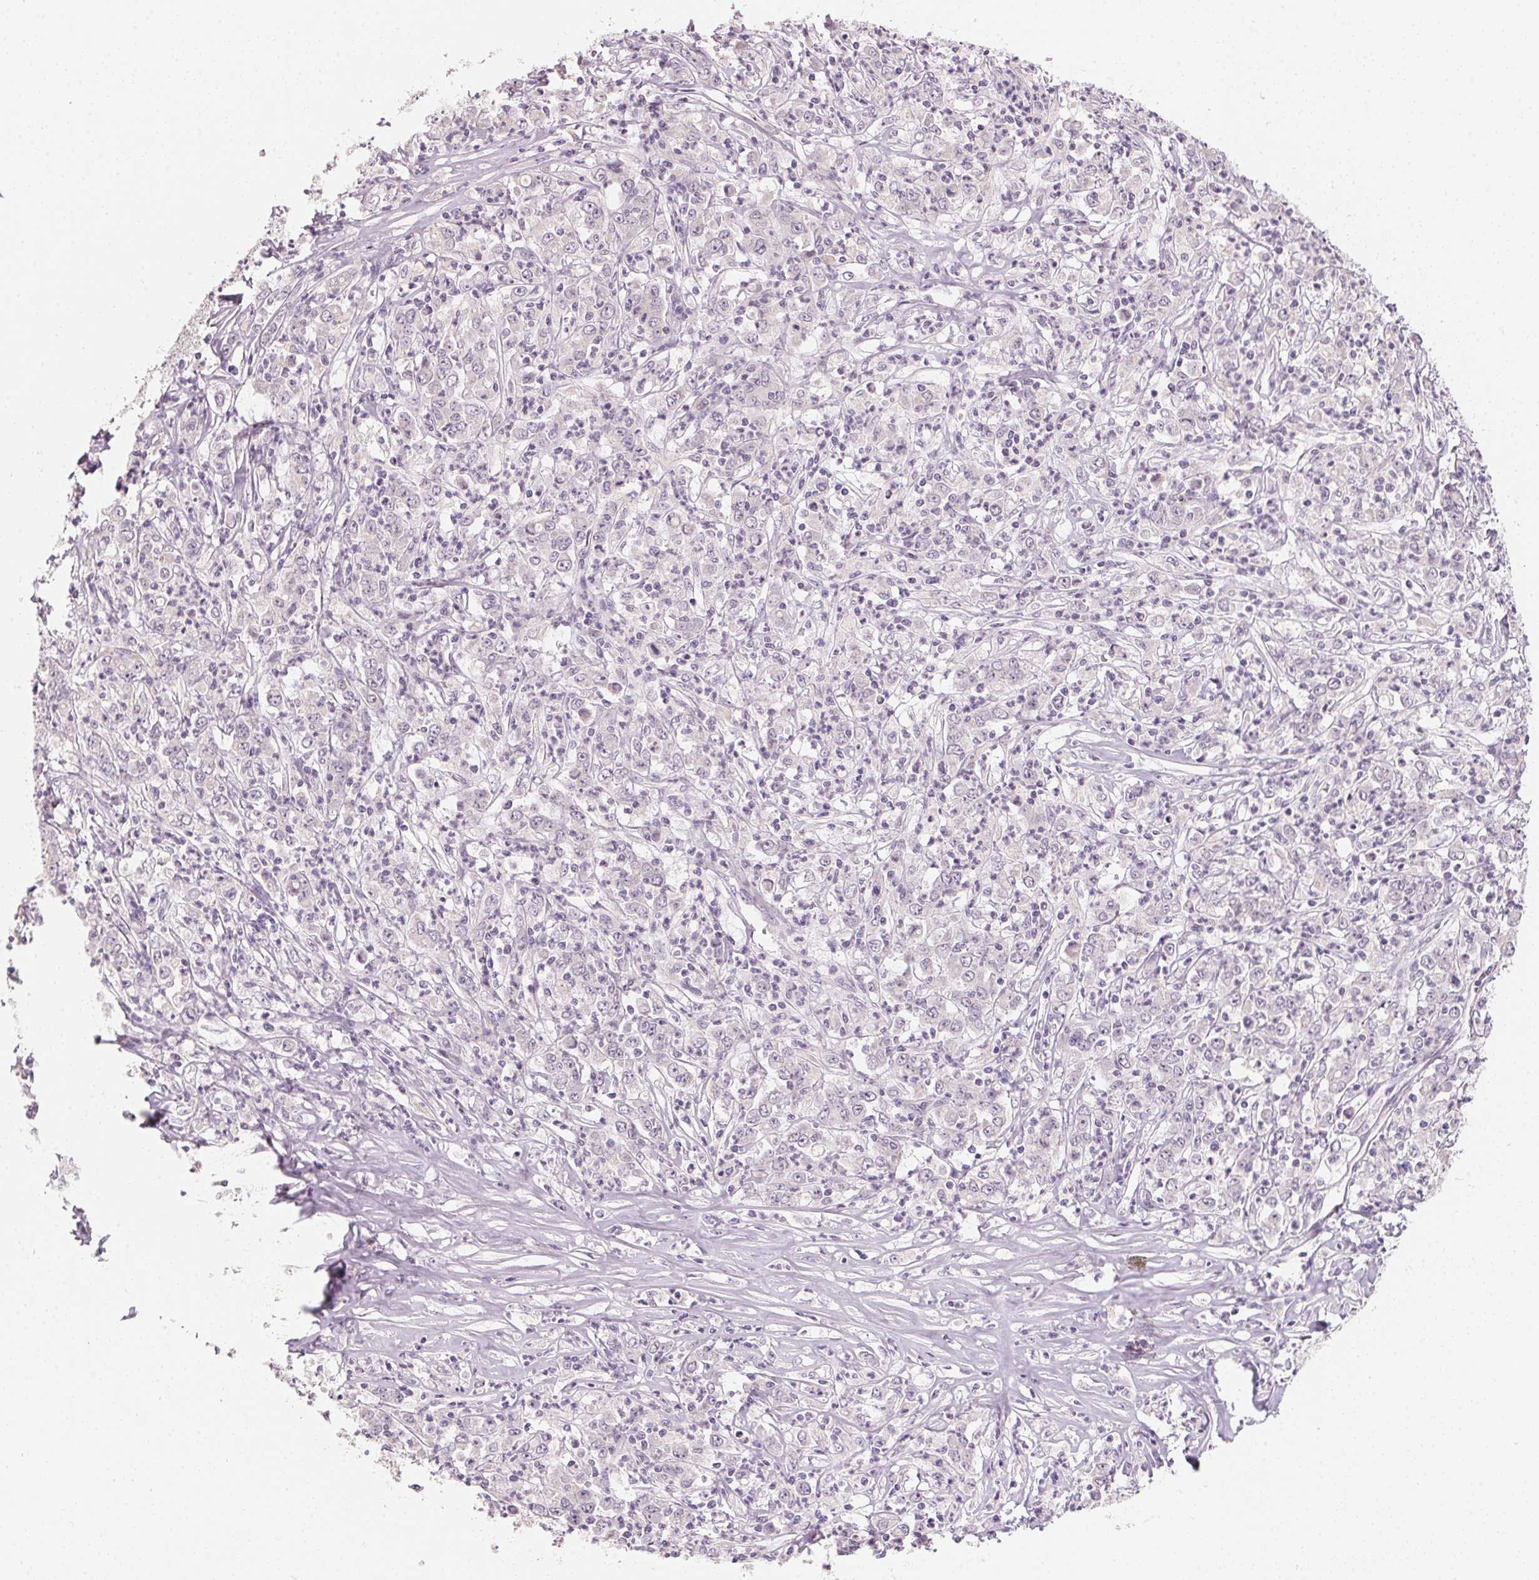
{"staining": {"intensity": "negative", "quantity": "none", "location": "none"}, "tissue": "stomach cancer", "cell_type": "Tumor cells", "image_type": "cancer", "snomed": [{"axis": "morphology", "description": "Adenocarcinoma, NOS"}, {"axis": "topography", "description": "Stomach, lower"}], "caption": "Tumor cells are negative for brown protein staining in stomach cancer.", "gene": "ANKRD31", "patient": {"sex": "female", "age": 71}}